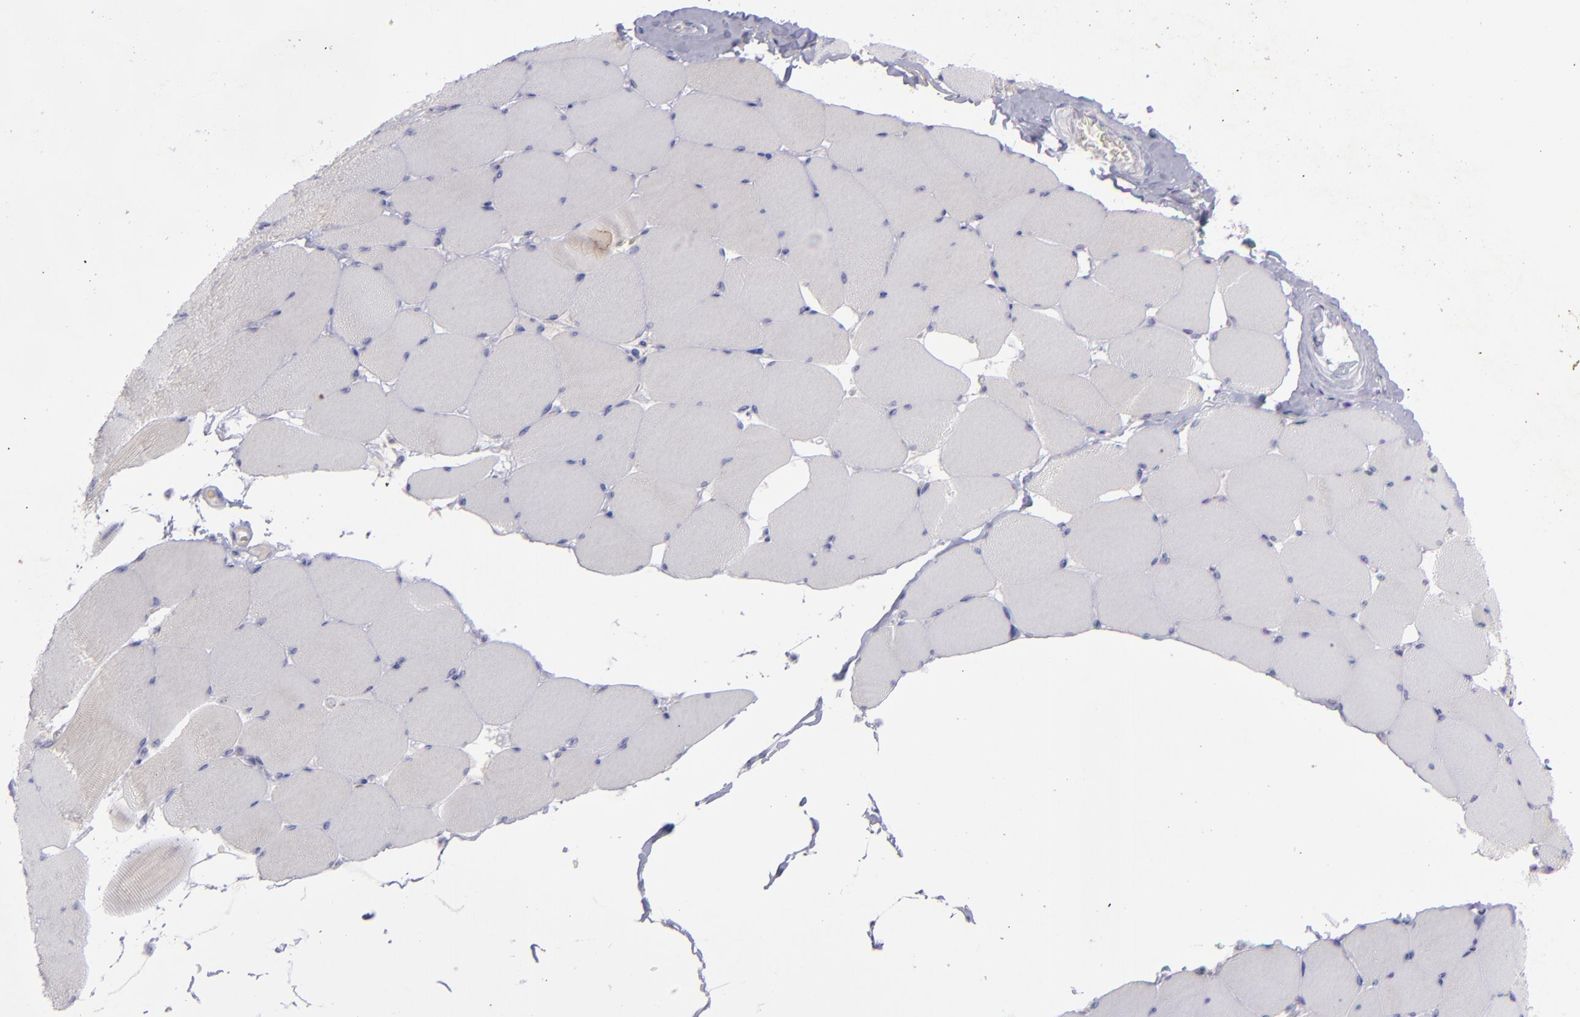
{"staining": {"intensity": "negative", "quantity": "none", "location": "none"}, "tissue": "skeletal muscle", "cell_type": "Myocytes", "image_type": "normal", "snomed": [{"axis": "morphology", "description": "Normal tissue, NOS"}, {"axis": "topography", "description": "Skeletal muscle"}], "caption": "Unremarkable skeletal muscle was stained to show a protein in brown. There is no significant positivity in myocytes. (Immunohistochemistry (ihc), brightfield microscopy, high magnification).", "gene": "EVPL", "patient": {"sex": "male", "age": 62}}